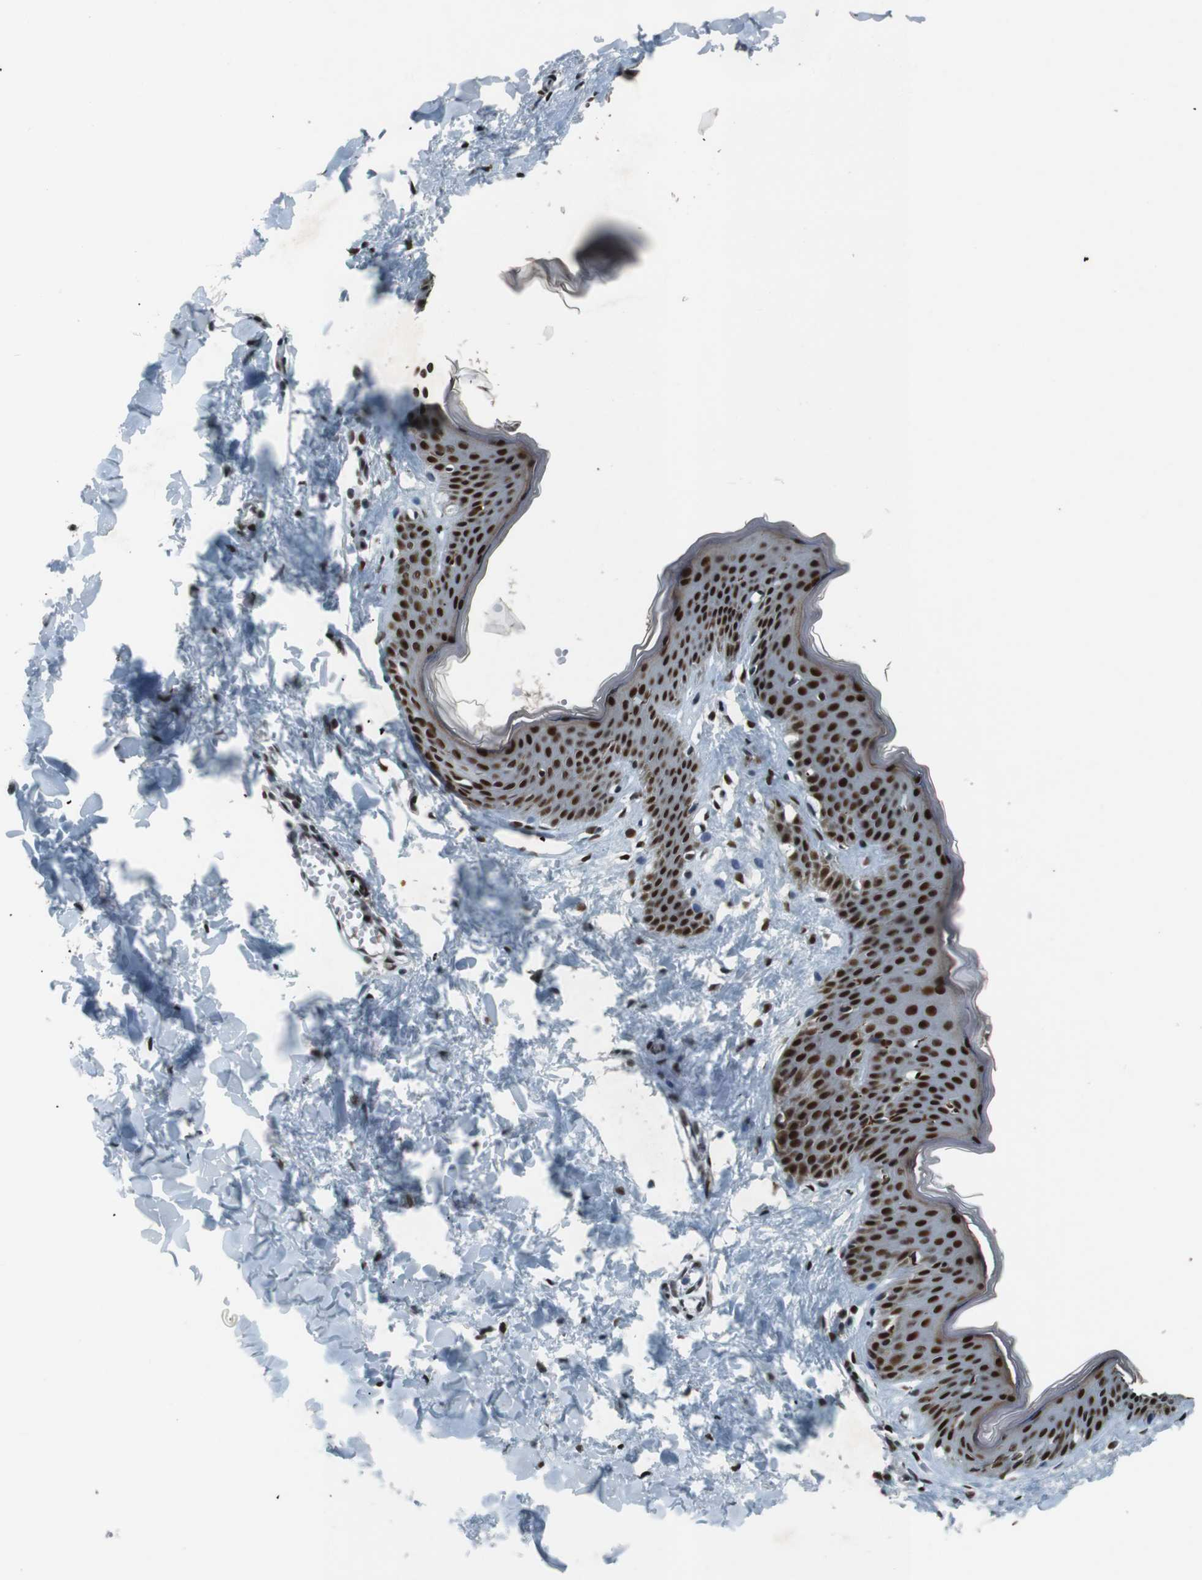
{"staining": {"intensity": "moderate", "quantity": ">75%", "location": "nuclear"}, "tissue": "skin", "cell_type": "Fibroblasts", "image_type": "normal", "snomed": [{"axis": "morphology", "description": "Normal tissue, NOS"}, {"axis": "topography", "description": "Skin"}], "caption": "Immunohistochemical staining of unremarkable skin shows >75% levels of moderate nuclear protein staining in about >75% of fibroblasts.", "gene": "HEXIM1", "patient": {"sex": "female", "age": 17}}